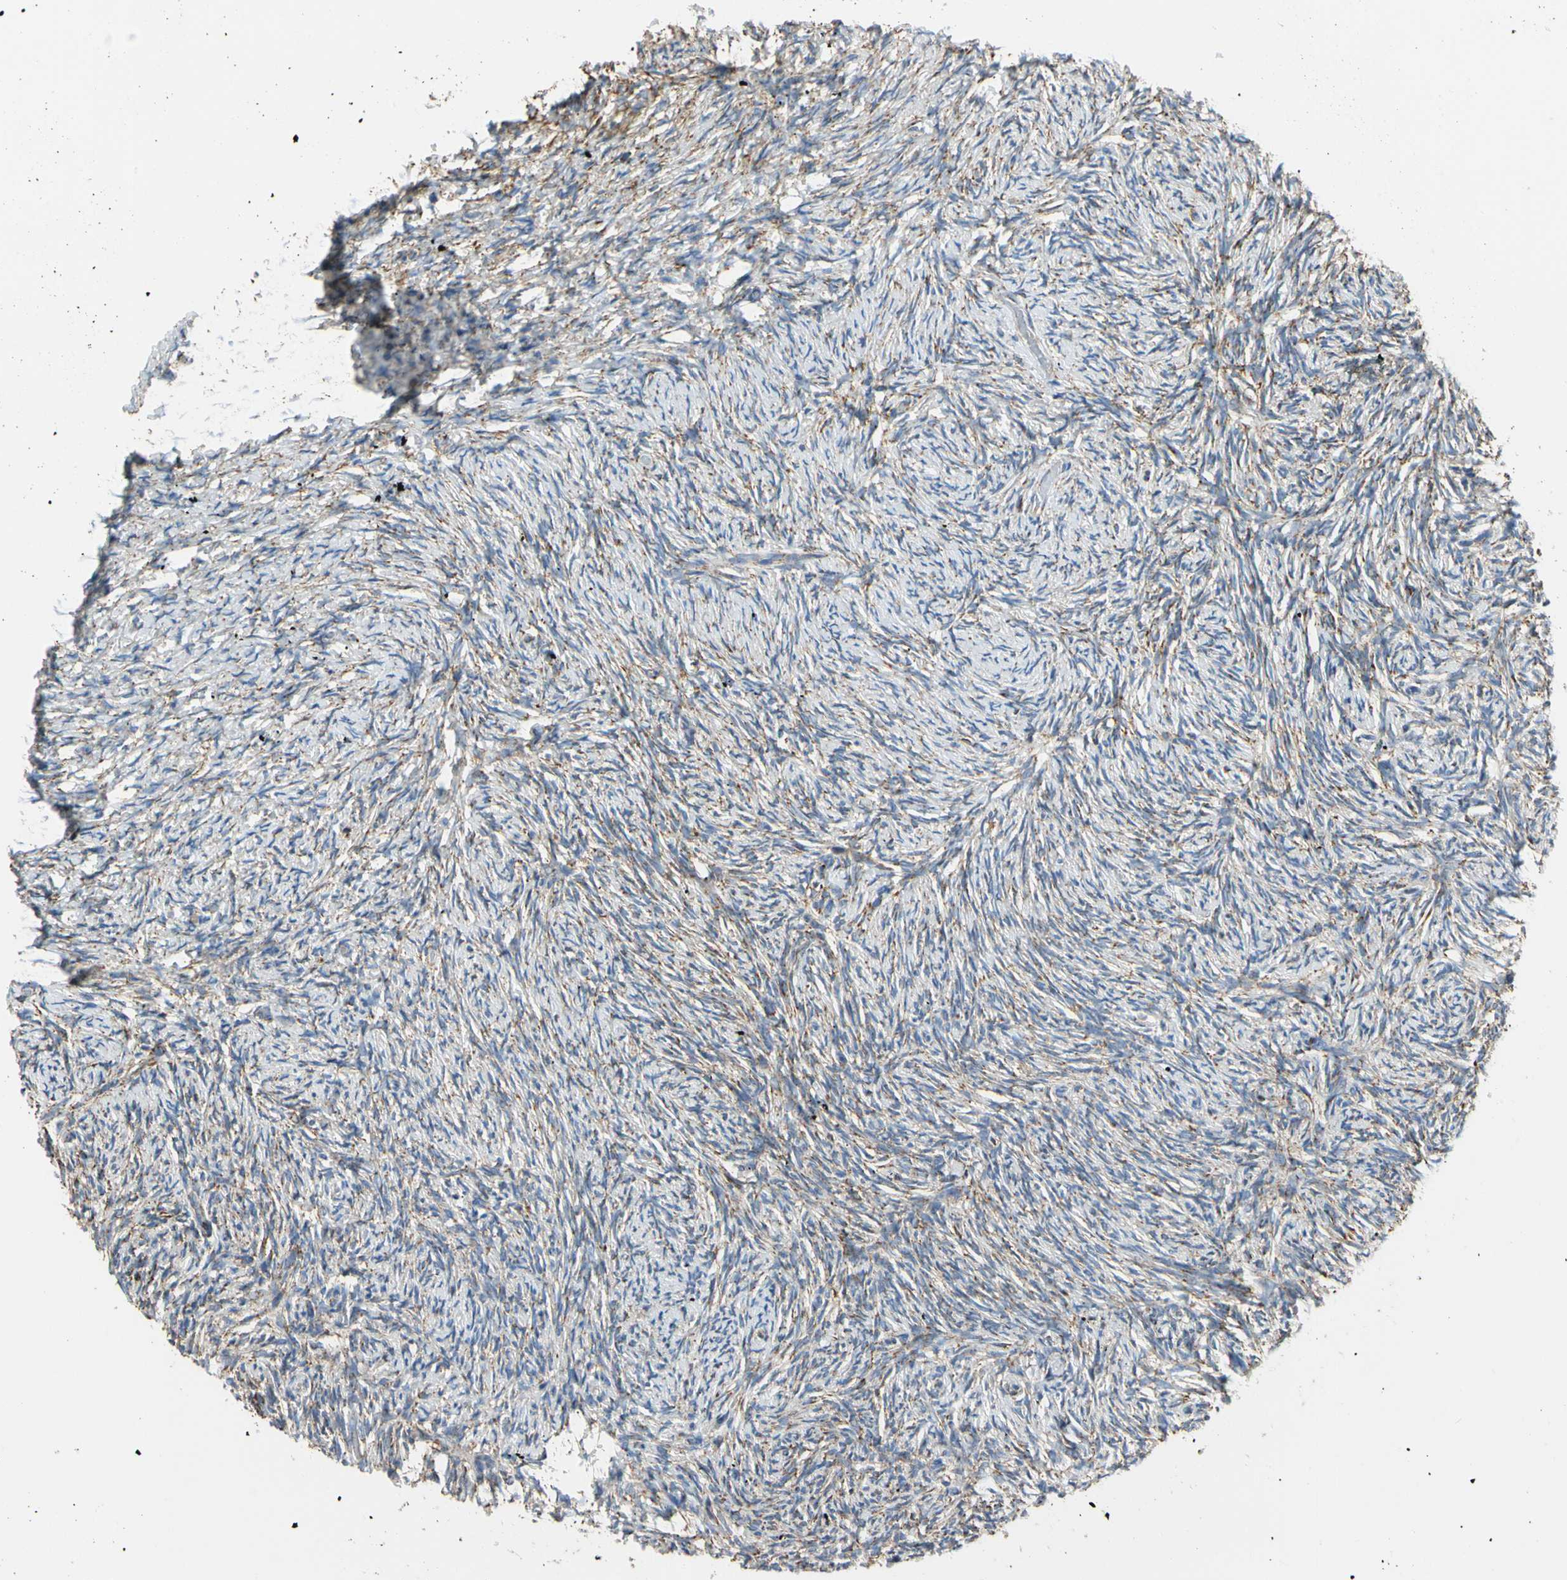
{"staining": {"intensity": "weak", "quantity": "25%-75%", "location": "cytoplasmic/membranous"}, "tissue": "ovary", "cell_type": "Ovarian stroma cells", "image_type": "normal", "snomed": [{"axis": "morphology", "description": "Normal tissue, NOS"}, {"axis": "topography", "description": "Ovary"}], "caption": "Immunohistochemical staining of benign human ovary shows low levels of weak cytoplasmic/membranous positivity in about 25%-75% of ovarian stroma cells. (Brightfield microscopy of DAB IHC at high magnification).", "gene": "ACAT1", "patient": {"sex": "female", "age": 60}}